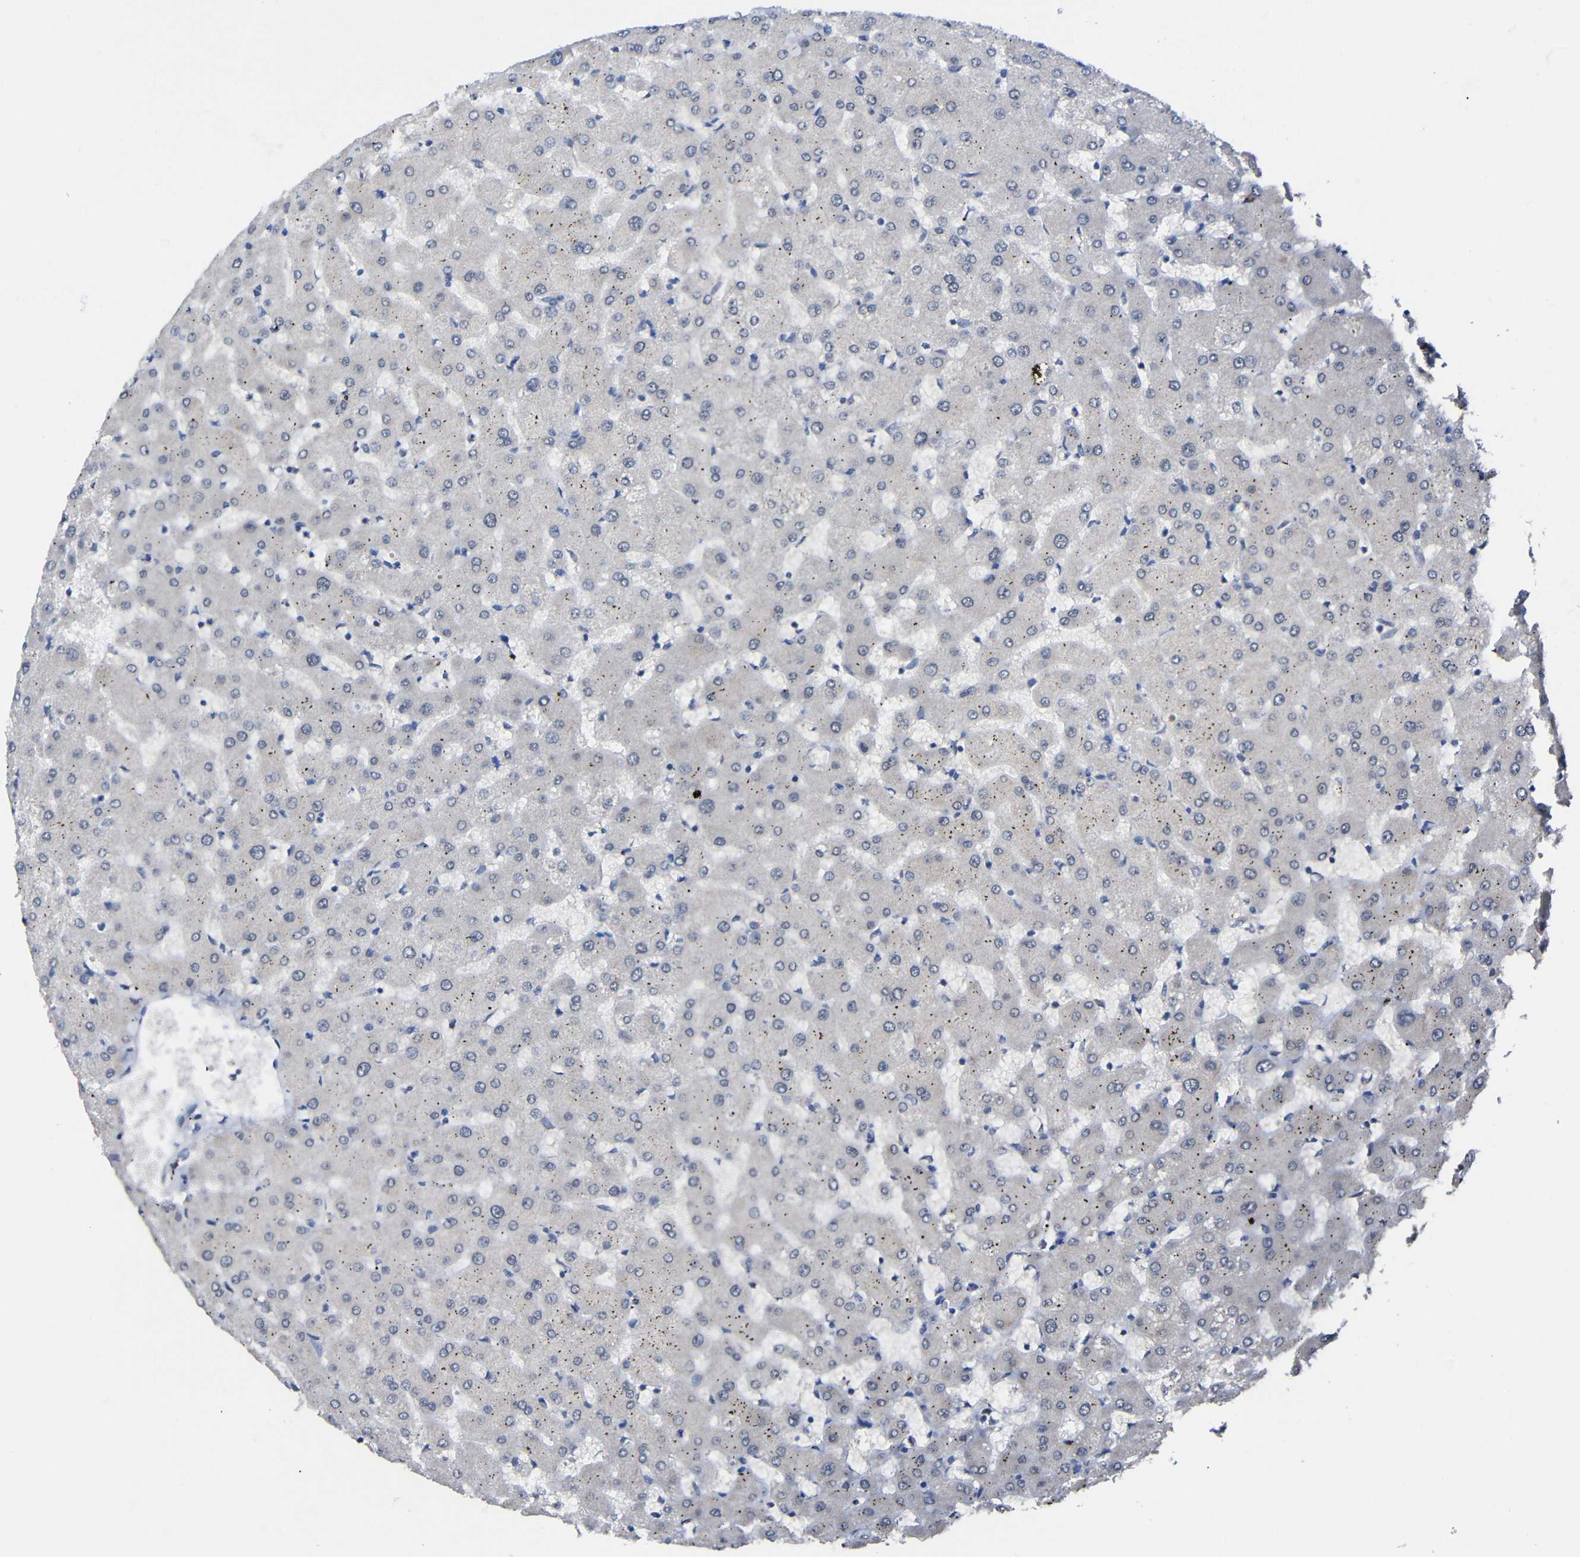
{"staining": {"intensity": "weak", "quantity": "25%-75%", "location": "cytoplasmic/membranous"}, "tissue": "liver", "cell_type": "Cholangiocytes", "image_type": "normal", "snomed": [{"axis": "morphology", "description": "Normal tissue, NOS"}, {"axis": "topography", "description": "Liver"}], "caption": "Immunohistochemistry (IHC) (DAB) staining of unremarkable liver reveals weak cytoplasmic/membranous protein staining in approximately 25%-75% of cholangiocytes.", "gene": "HNF1A", "patient": {"sex": "female", "age": 63}}